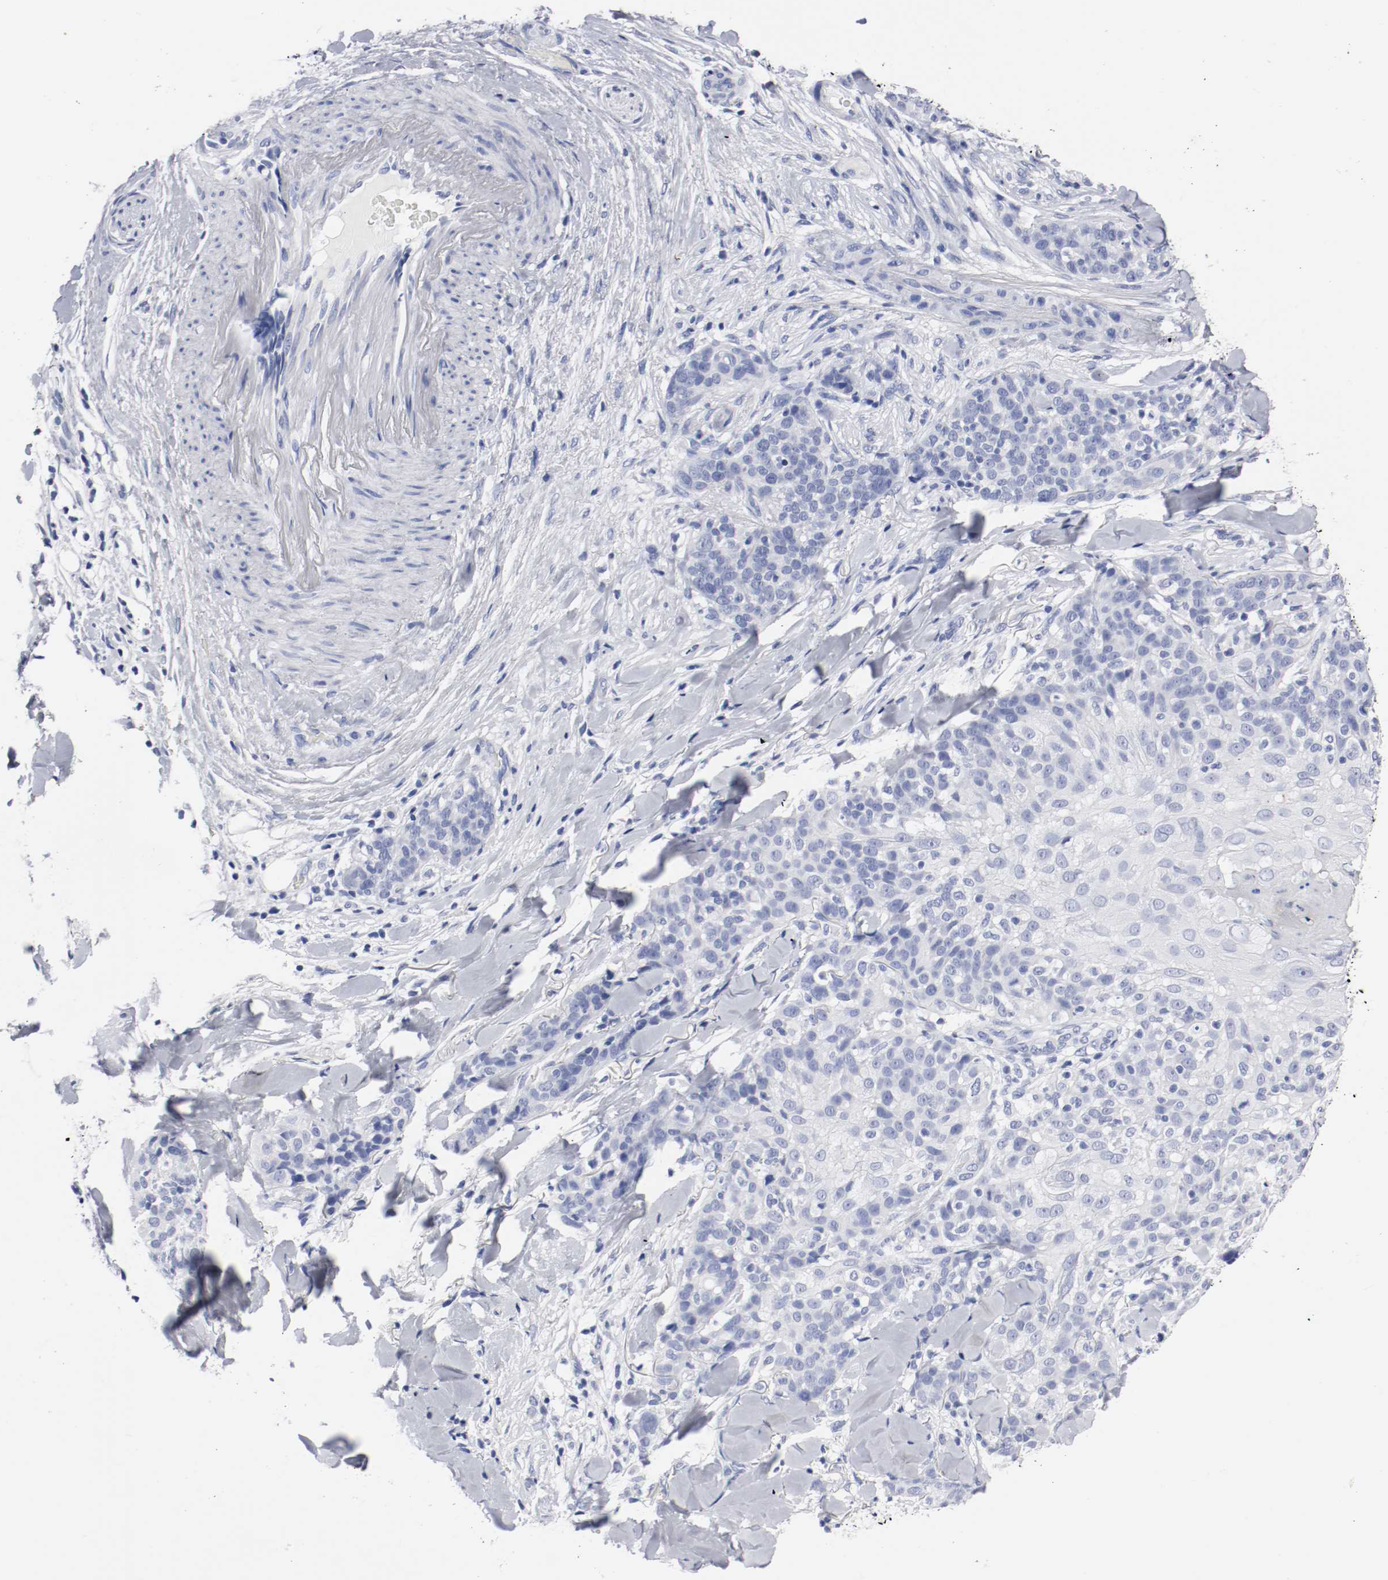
{"staining": {"intensity": "negative", "quantity": "none", "location": "none"}, "tissue": "skin cancer", "cell_type": "Tumor cells", "image_type": "cancer", "snomed": [{"axis": "morphology", "description": "Normal tissue, NOS"}, {"axis": "morphology", "description": "Squamous cell carcinoma, NOS"}, {"axis": "topography", "description": "Skin"}], "caption": "The image displays no staining of tumor cells in skin cancer.", "gene": "GAD1", "patient": {"sex": "female", "age": 83}}